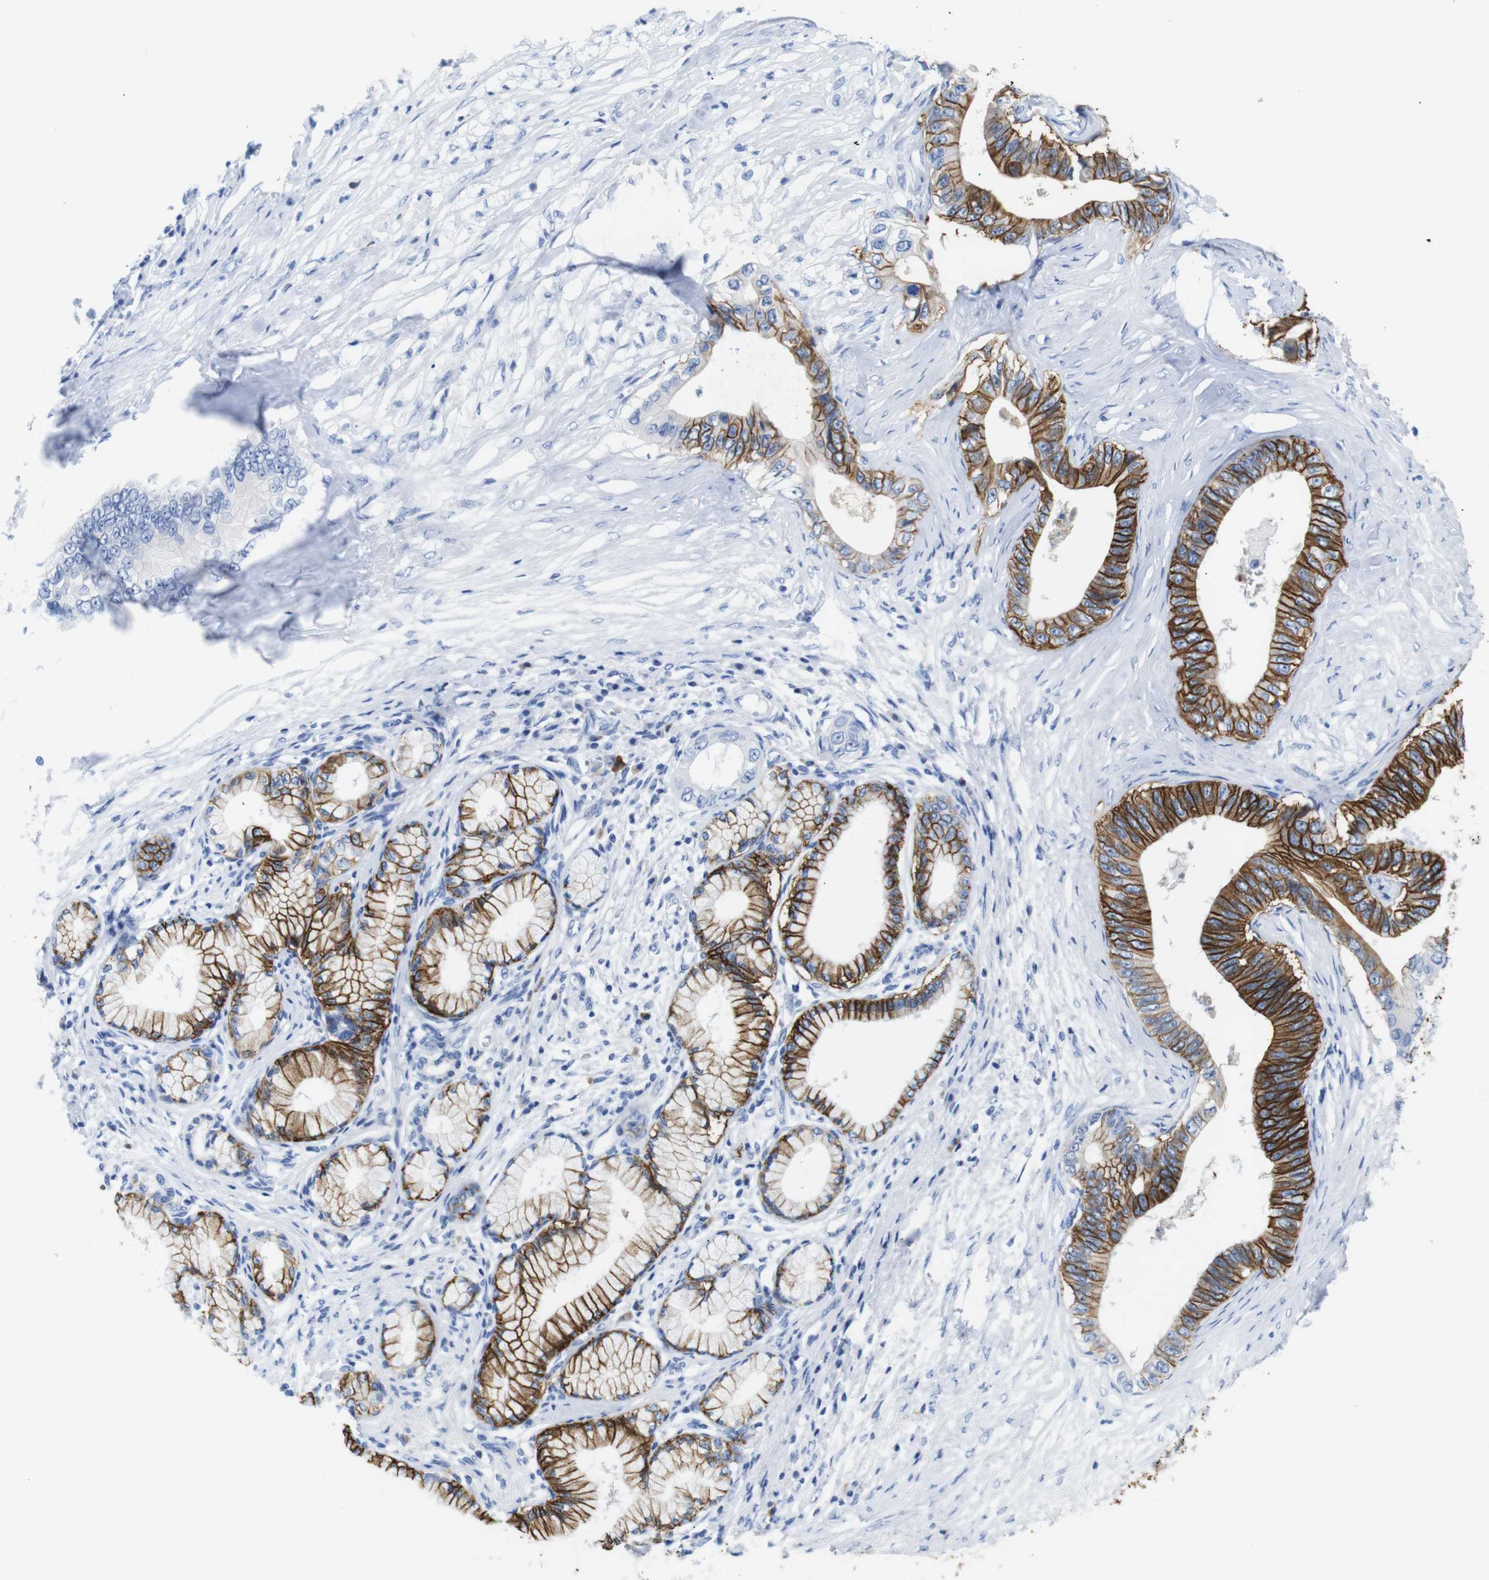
{"staining": {"intensity": "moderate", "quantity": ">75%", "location": "cytoplasmic/membranous"}, "tissue": "pancreatic cancer", "cell_type": "Tumor cells", "image_type": "cancer", "snomed": [{"axis": "morphology", "description": "Adenocarcinoma, NOS"}, {"axis": "topography", "description": "Pancreas"}], "caption": "Moderate cytoplasmic/membranous staining is appreciated in about >75% of tumor cells in pancreatic cancer (adenocarcinoma).", "gene": "ERVMER34-1", "patient": {"sex": "male", "age": 77}}